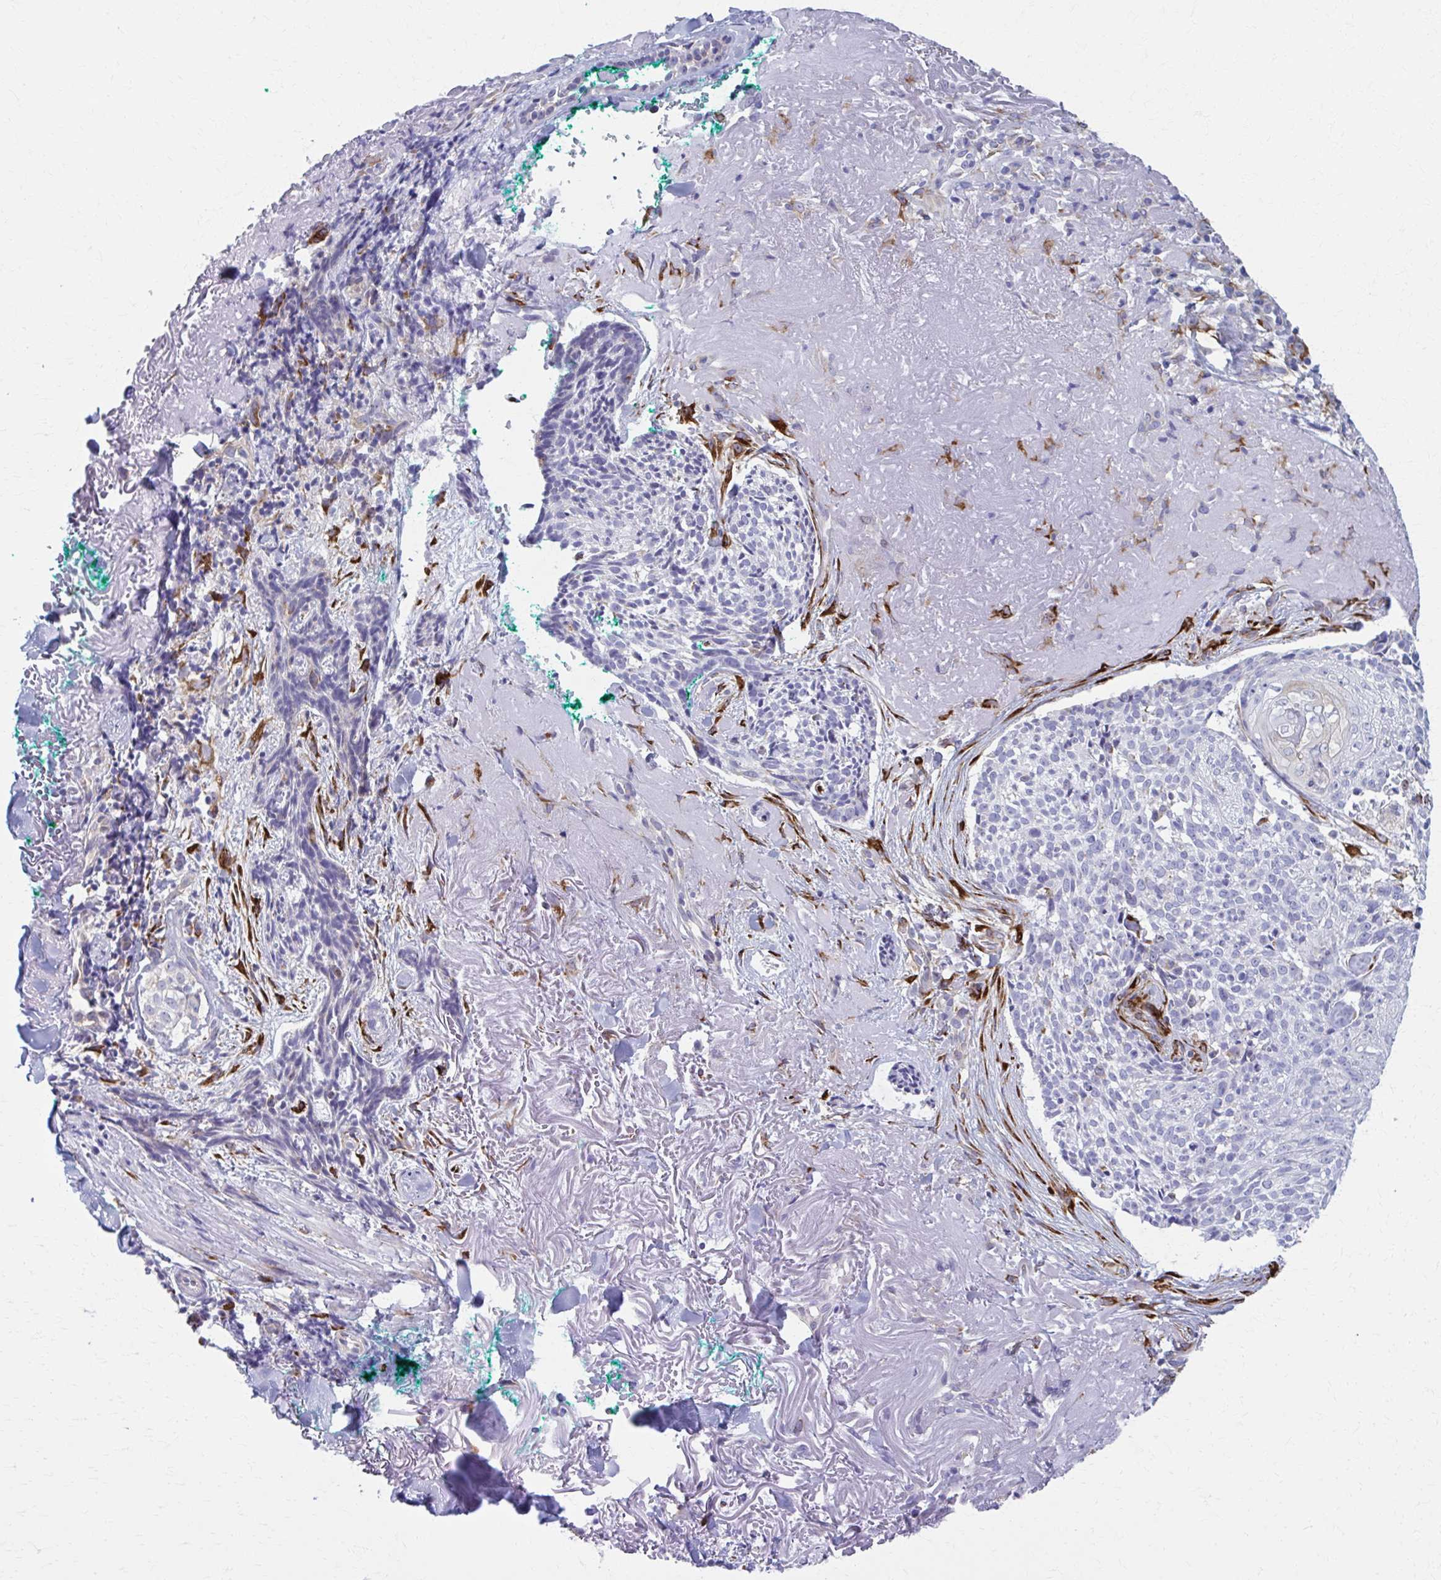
{"staining": {"intensity": "negative", "quantity": "none", "location": "none"}, "tissue": "skin cancer", "cell_type": "Tumor cells", "image_type": "cancer", "snomed": [{"axis": "morphology", "description": "Basal cell carcinoma"}, {"axis": "topography", "description": "Skin"}, {"axis": "topography", "description": "Skin of face"}], "caption": "Immunohistochemical staining of skin cancer (basal cell carcinoma) shows no significant expression in tumor cells.", "gene": "SPATS2L", "patient": {"sex": "female", "age": 95}}